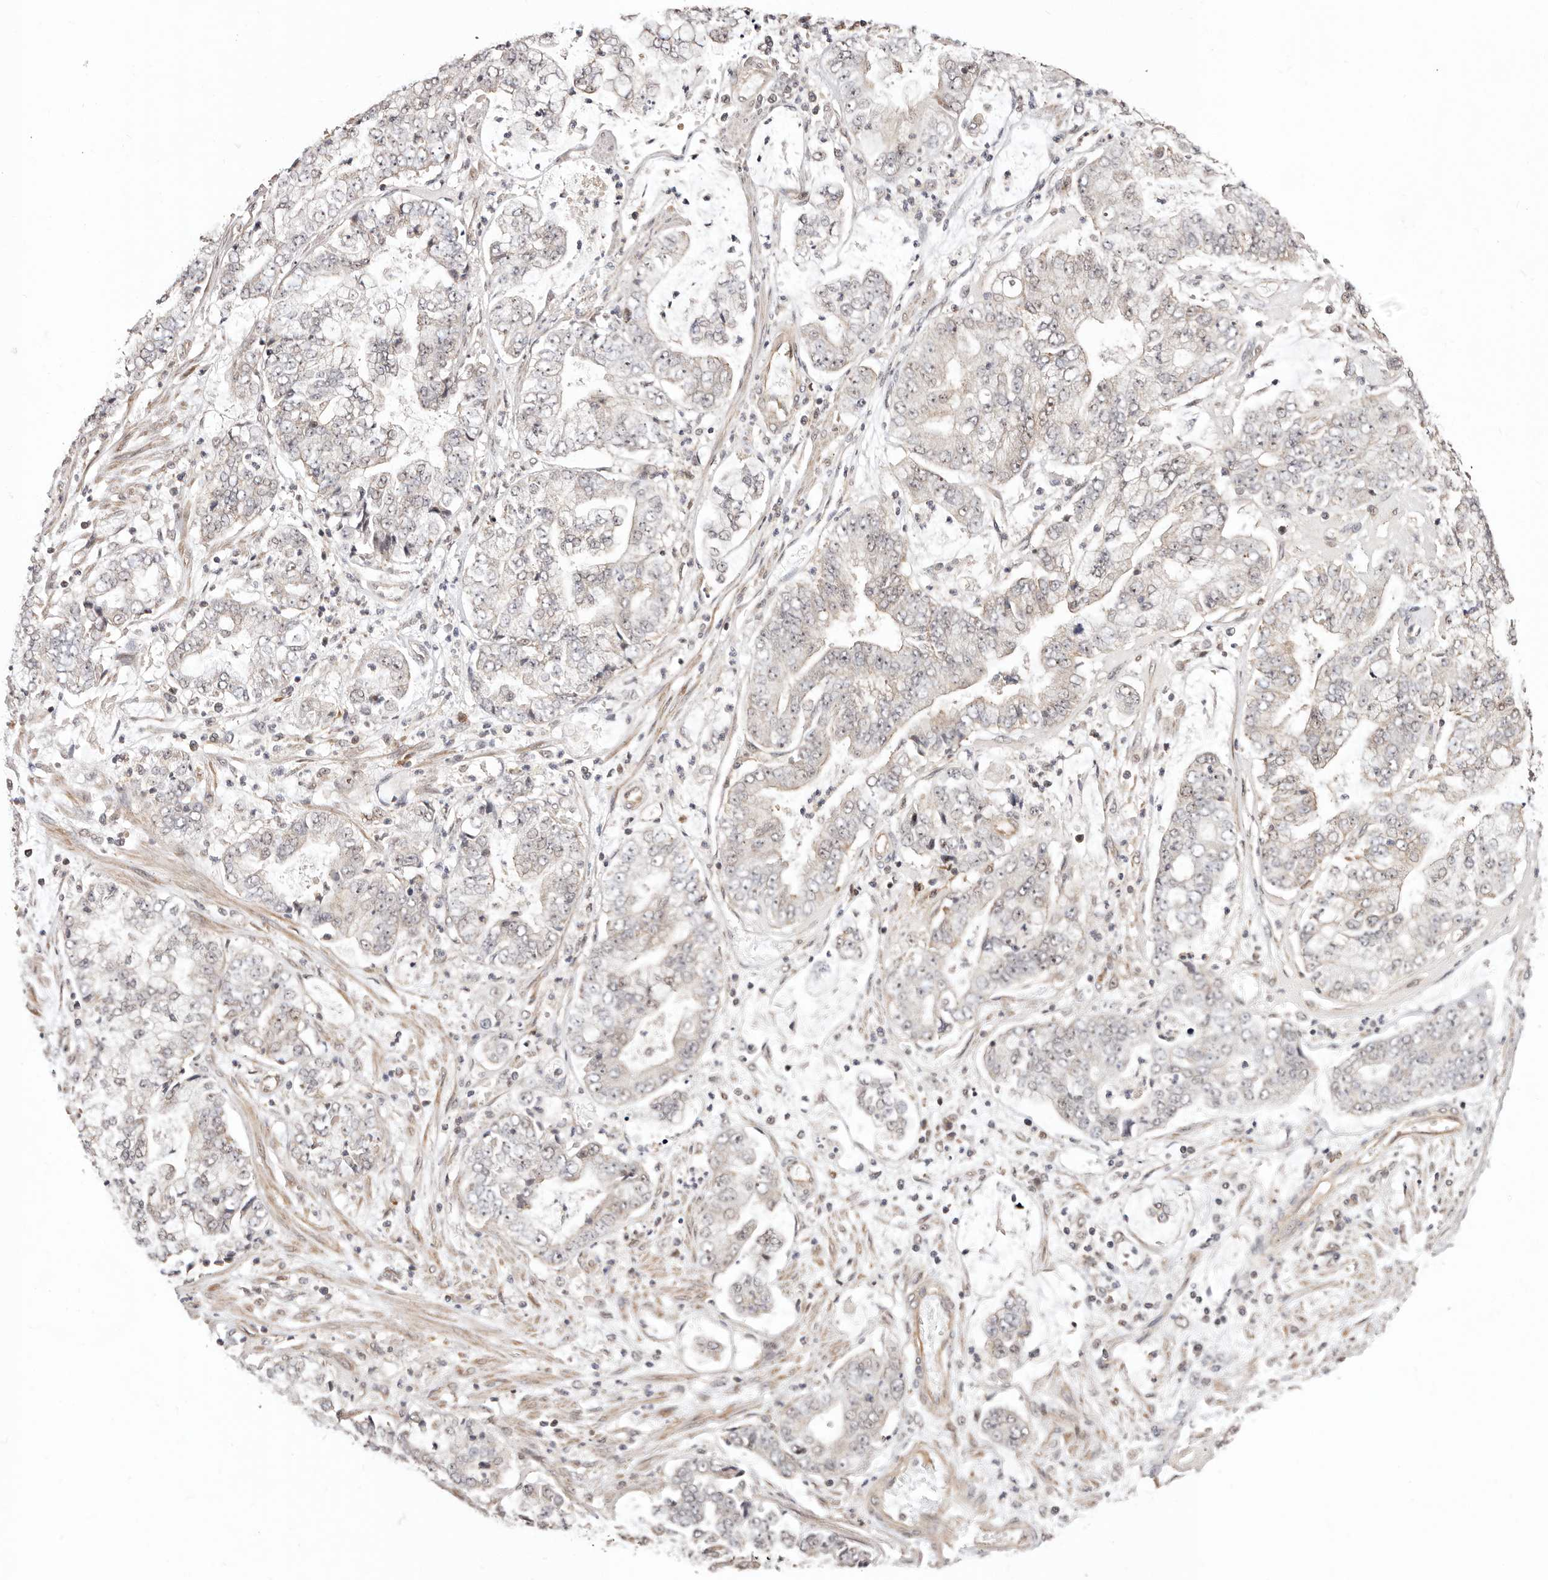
{"staining": {"intensity": "weak", "quantity": "<25%", "location": "cytoplasmic/membranous"}, "tissue": "stomach cancer", "cell_type": "Tumor cells", "image_type": "cancer", "snomed": [{"axis": "morphology", "description": "Adenocarcinoma, NOS"}, {"axis": "topography", "description": "Stomach"}], "caption": "Tumor cells are negative for protein expression in human stomach cancer (adenocarcinoma).", "gene": "CTNNBL1", "patient": {"sex": "male", "age": 76}}